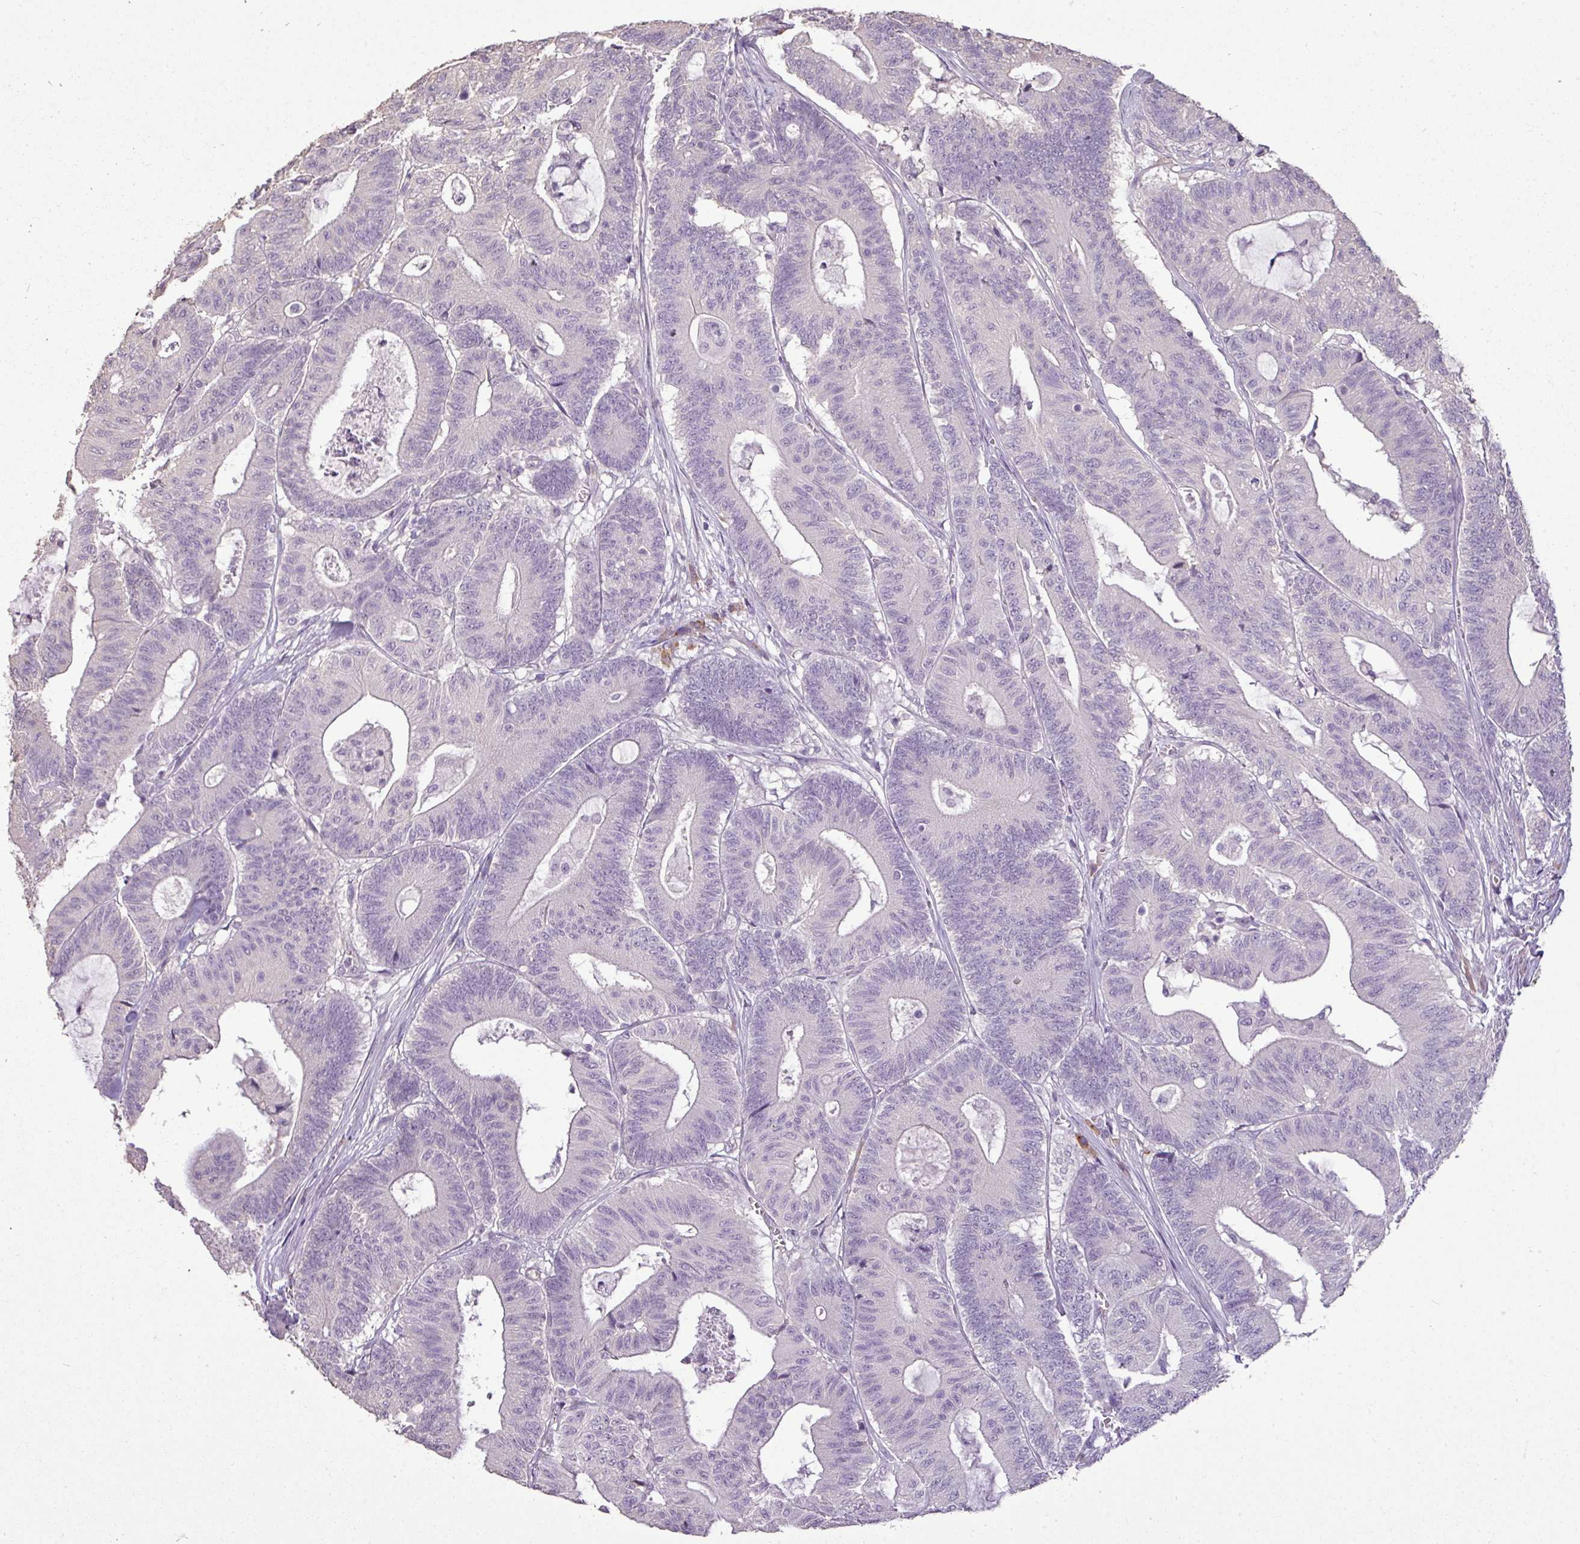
{"staining": {"intensity": "negative", "quantity": "none", "location": "none"}, "tissue": "colorectal cancer", "cell_type": "Tumor cells", "image_type": "cancer", "snomed": [{"axis": "morphology", "description": "Adenocarcinoma, NOS"}, {"axis": "topography", "description": "Colon"}], "caption": "A high-resolution image shows immunohistochemistry (IHC) staining of colorectal cancer (adenocarcinoma), which demonstrates no significant staining in tumor cells.", "gene": "LY9", "patient": {"sex": "female", "age": 84}}